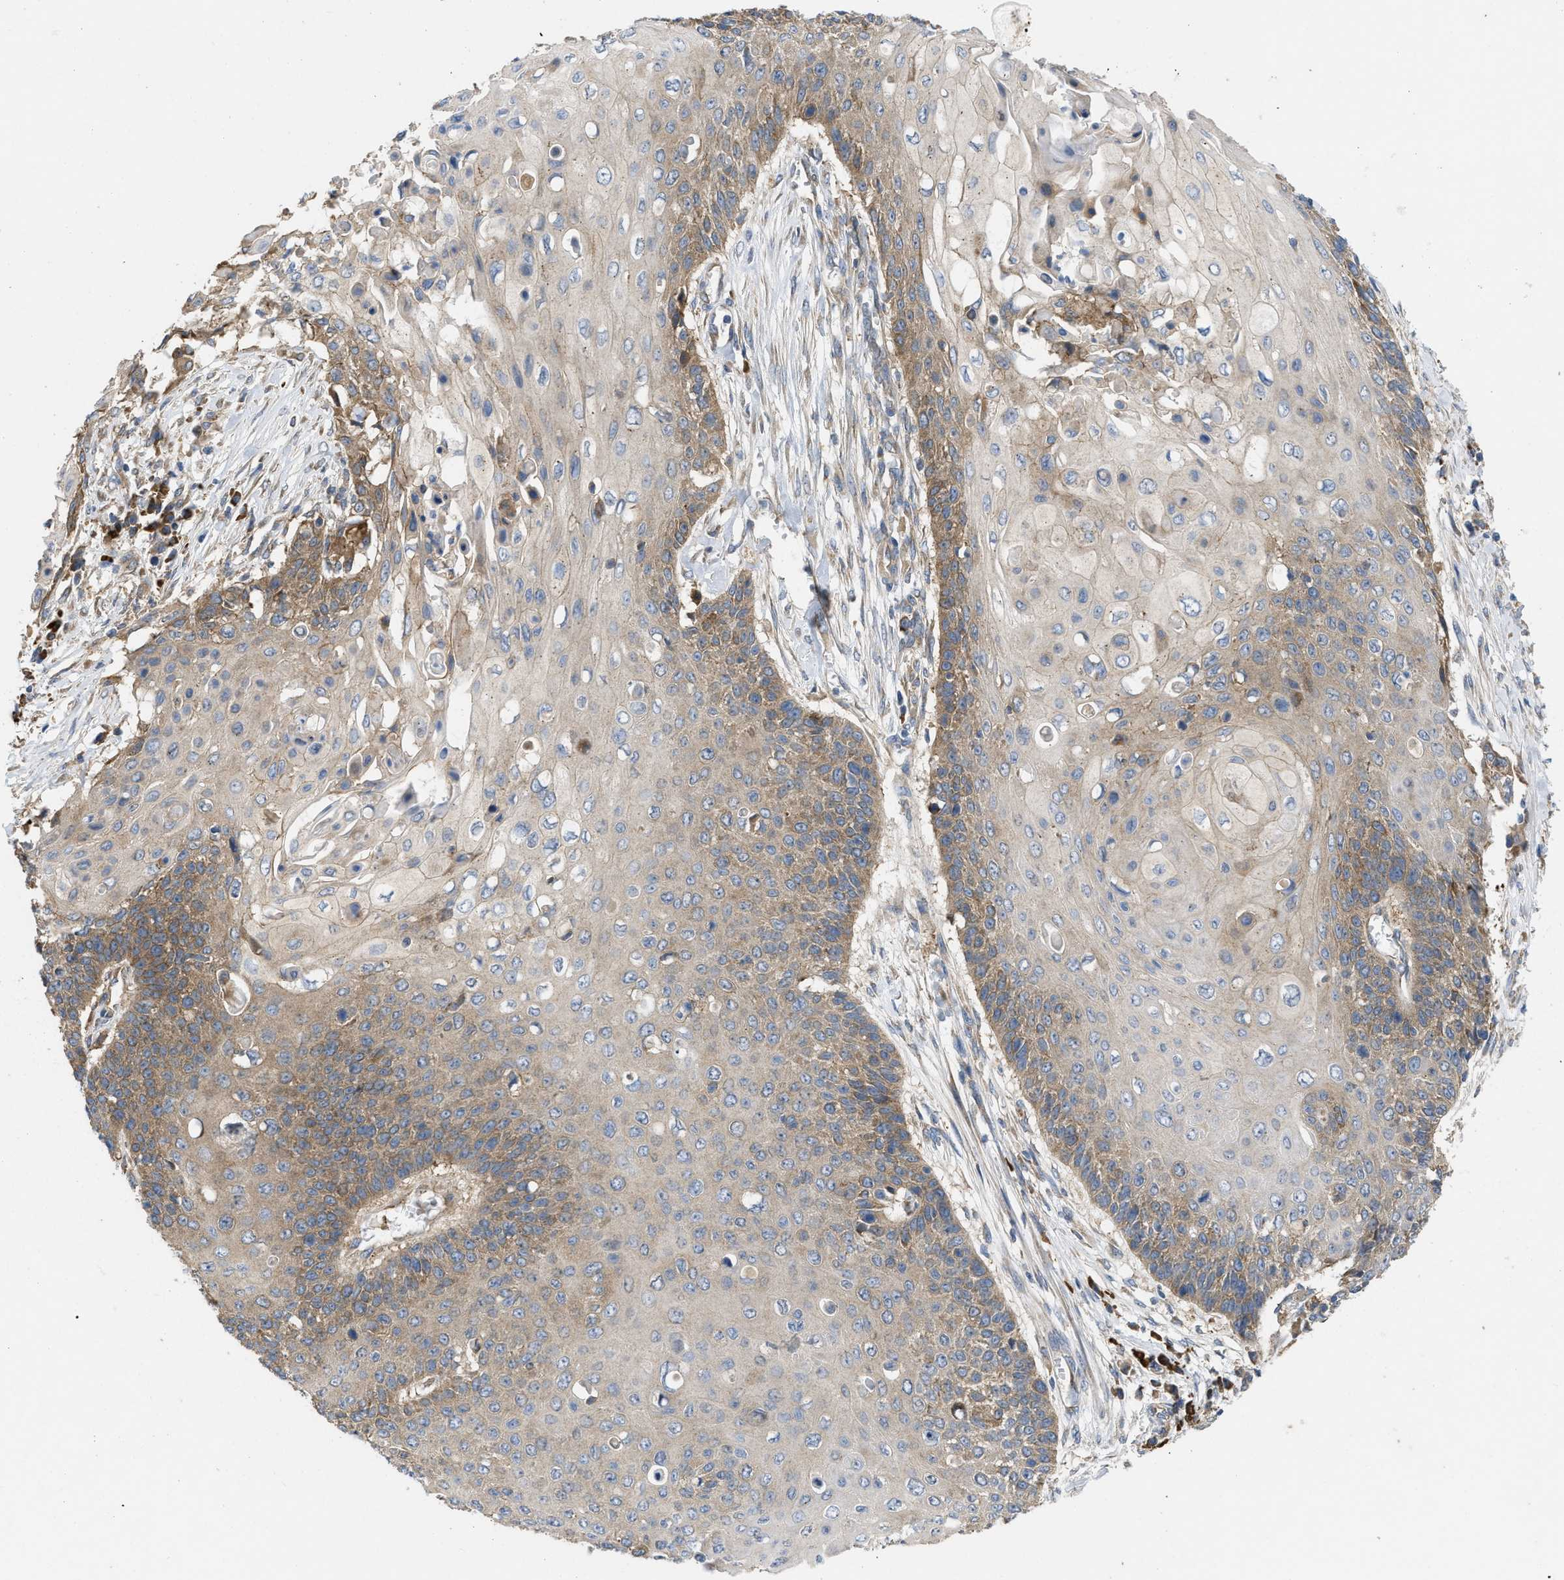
{"staining": {"intensity": "moderate", "quantity": "25%-75%", "location": "cytoplasmic/membranous"}, "tissue": "cervical cancer", "cell_type": "Tumor cells", "image_type": "cancer", "snomed": [{"axis": "morphology", "description": "Squamous cell carcinoma, NOS"}, {"axis": "topography", "description": "Cervix"}], "caption": "DAB (3,3'-diaminobenzidine) immunohistochemical staining of cervical cancer displays moderate cytoplasmic/membranous protein staining in about 25%-75% of tumor cells.", "gene": "TMEM131", "patient": {"sex": "female", "age": 39}}